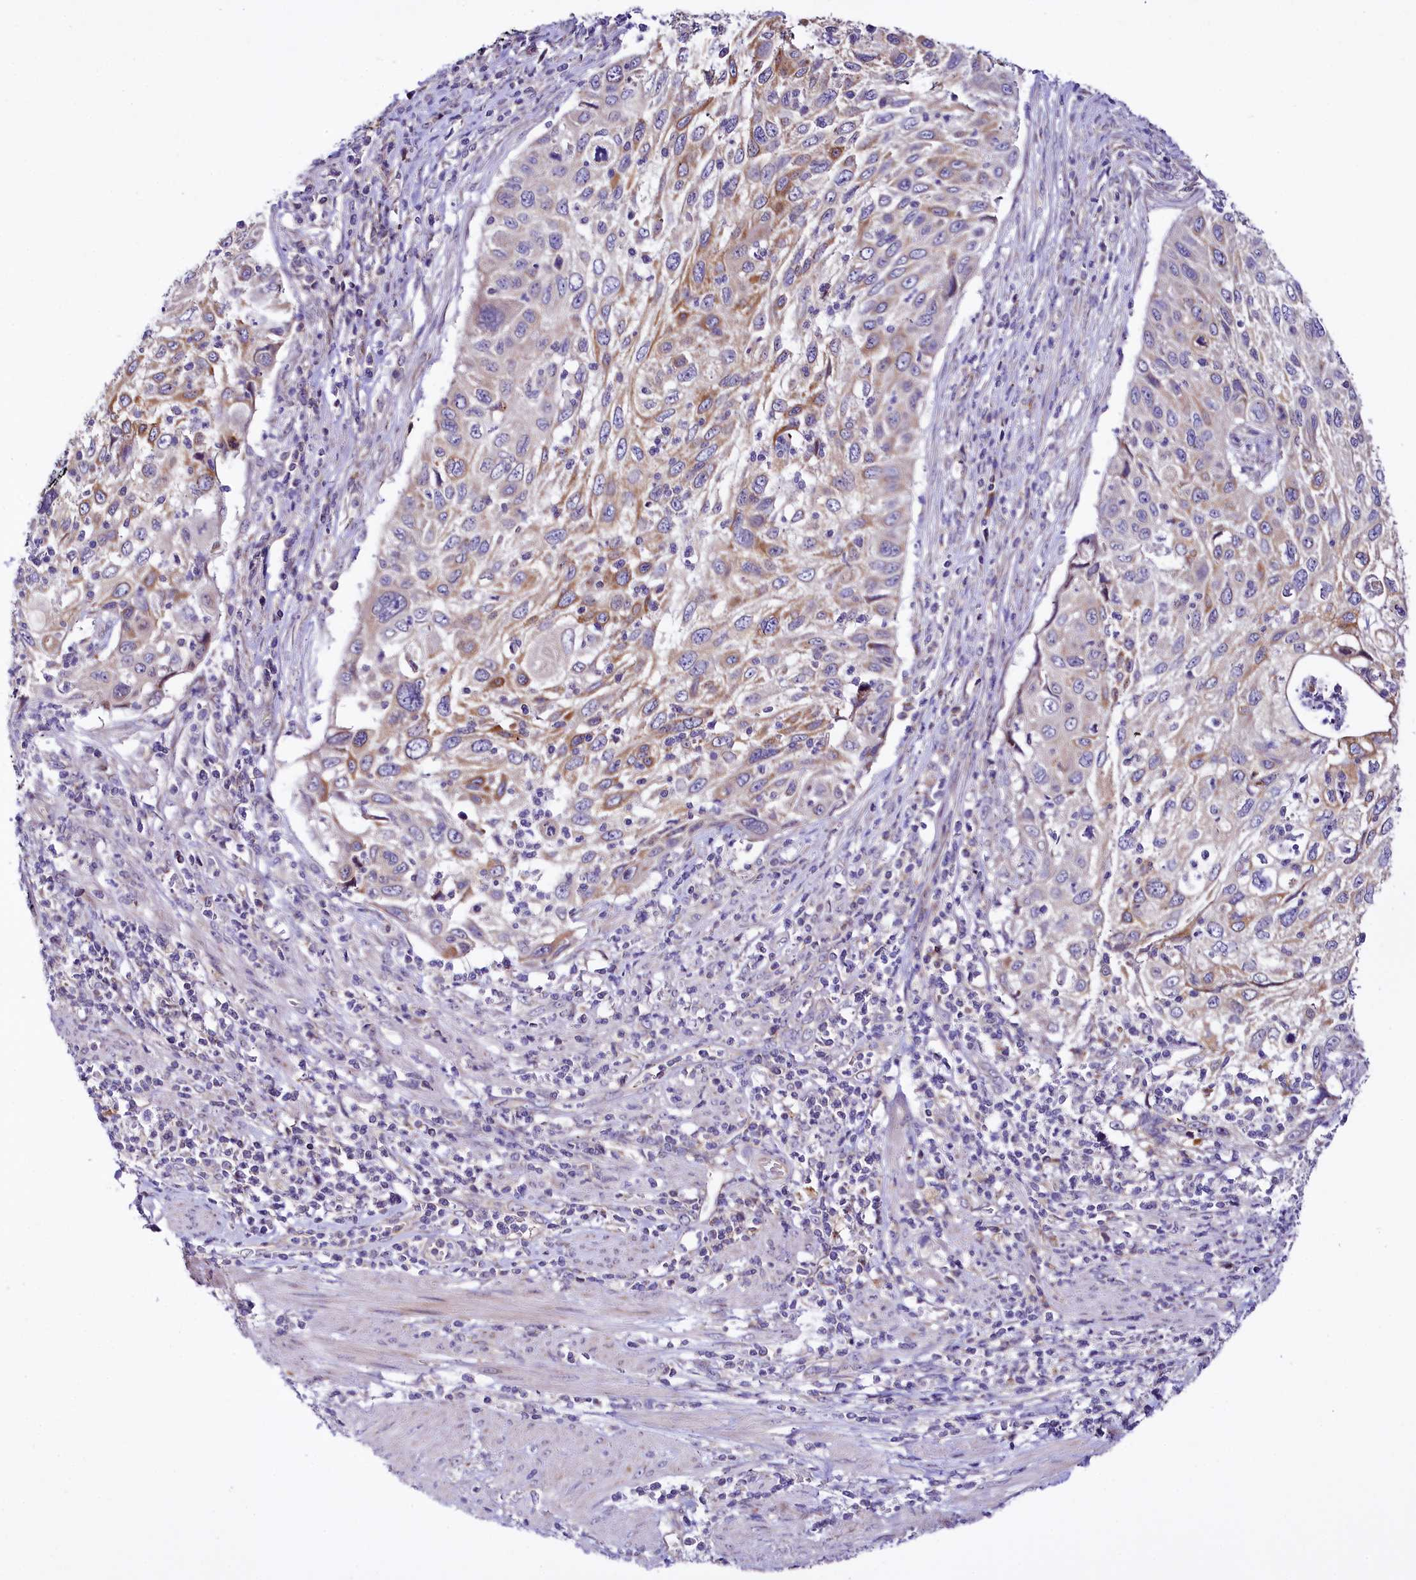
{"staining": {"intensity": "moderate", "quantity": "25%-75%", "location": "cytoplasmic/membranous"}, "tissue": "cervical cancer", "cell_type": "Tumor cells", "image_type": "cancer", "snomed": [{"axis": "morphology", "description": "Squamous cell carcinoma, NOS"}, {"axis": "topography", "description": "Cervix"}], "caption": "Moderate cytoplasmic/membranous protein staining is present in approximately 25%-75% of tumor cells in cervical cancer (squamous cell carcinoma).", "gene": "CEP295", "patient": {"sex": "female", "age": 70}}